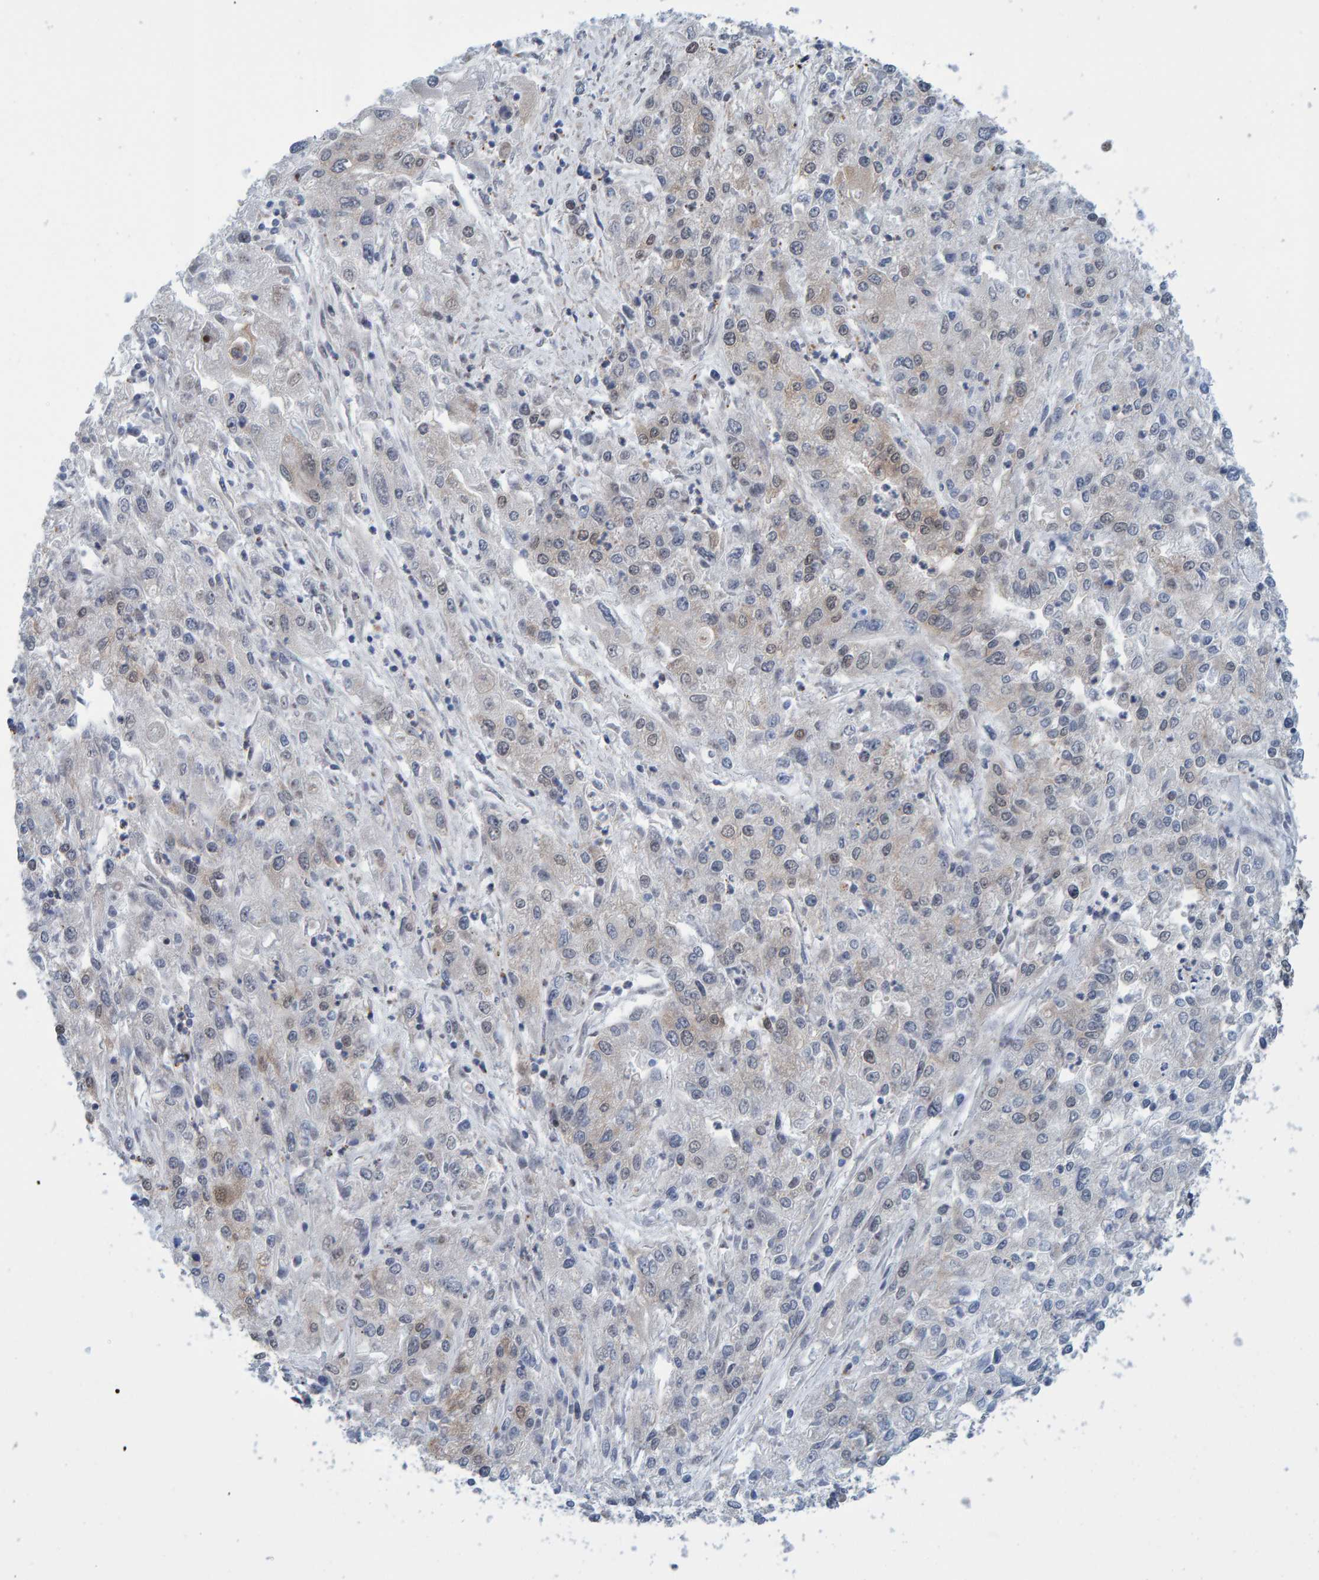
{"staining": {"intensity": "negative", "quantity": "none", "location": "none"}, "tissue": "endometrial cancer", "cell_type": "Tumor cells", "image_type": "cancer", "snomed": [{"axis": "morphology", "description": "Adenocarcinoma, NOS"}, {"axis": "topography", "description": "Endometrium"}], "caption": "This is an immunohistochemistry micrograph of adenocarcinoma (endometrial). There is no expression in tumor cells.", "gene": "ZNF366", "patient": {"sex": "female", "age": 49}}